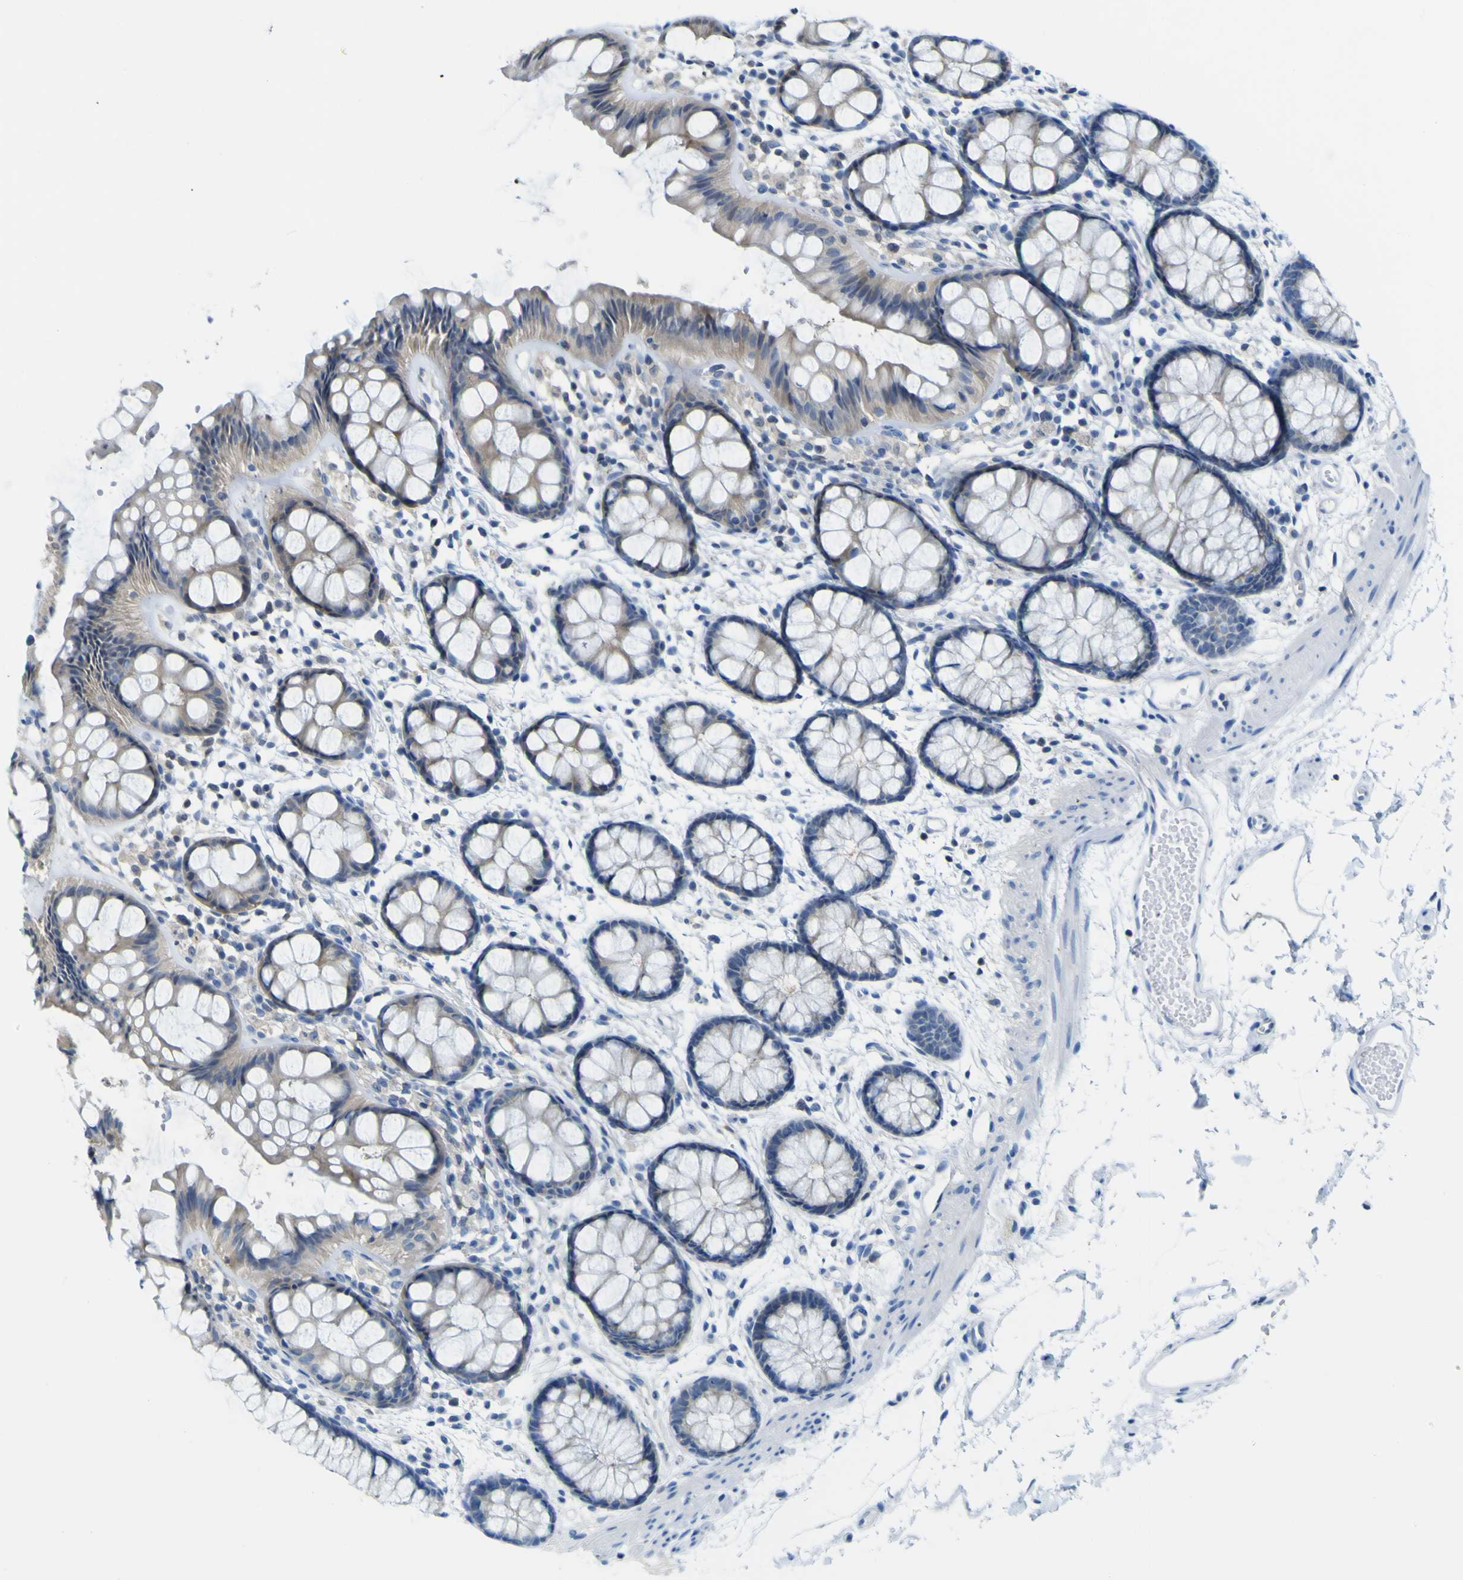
{"staining": {"intensity": "moderate", "quantity": "<25%", "location": "cytoplasmic/membranous"}, "tissue": "rectum", "cell_type": "Glandular cells", "image_type": "normal", "snomed": [{"axis": "morphology", "description": "Normal tissue, NOS"}, {"axis": "topography", "description": "Rectum"}], "caption": "The immunohistochemical stain labels moderate cytoplasmic/membranous positivity in glandular cells of benign rectum. Nuclei are stained in blue.", "gene": "ABHD3", "patient": {"sex": "female", "age": 66}}